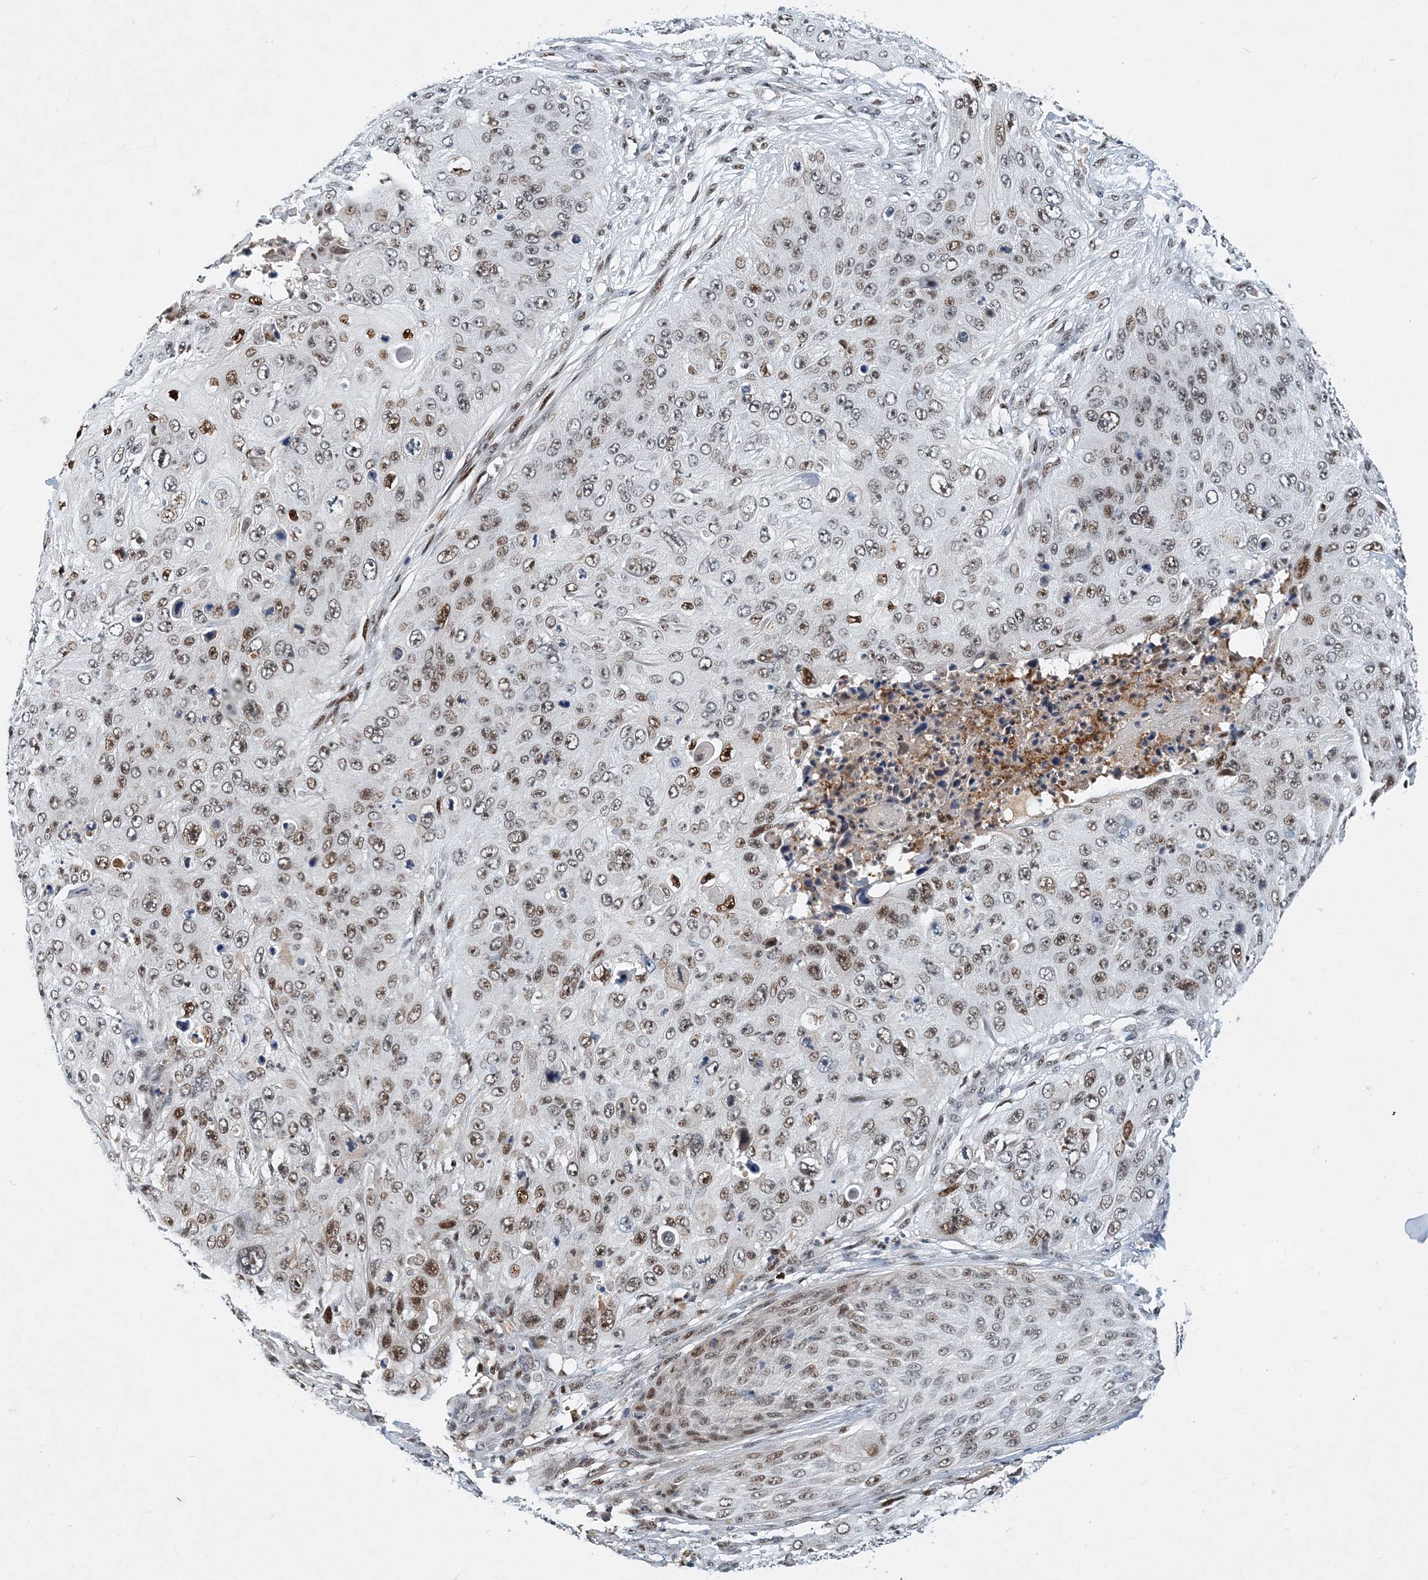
{"staining": {"intensity": "moderate", "quantity": ">75%", "location": "nuclear"}, "tissue": "skin cancer", "cell_type": "Tumor cells", "image_type": "cancer", "snomed": [{"axis": "morphology", "description": "Squamous cell carcinoma, NOS"}, {"axis": "topography", "description": "Skin"}], "caption": "A micrograph of skin cancer (squamous cell carcinoma) stained for a protein demonstrates moderate nuclear brown staining in tumor cells. Immunohistochemistry stains the protein in brown and the nuclei are stained blue.", "gene": "KPNA4", "patient": {"sex": "female", "age": 80}}